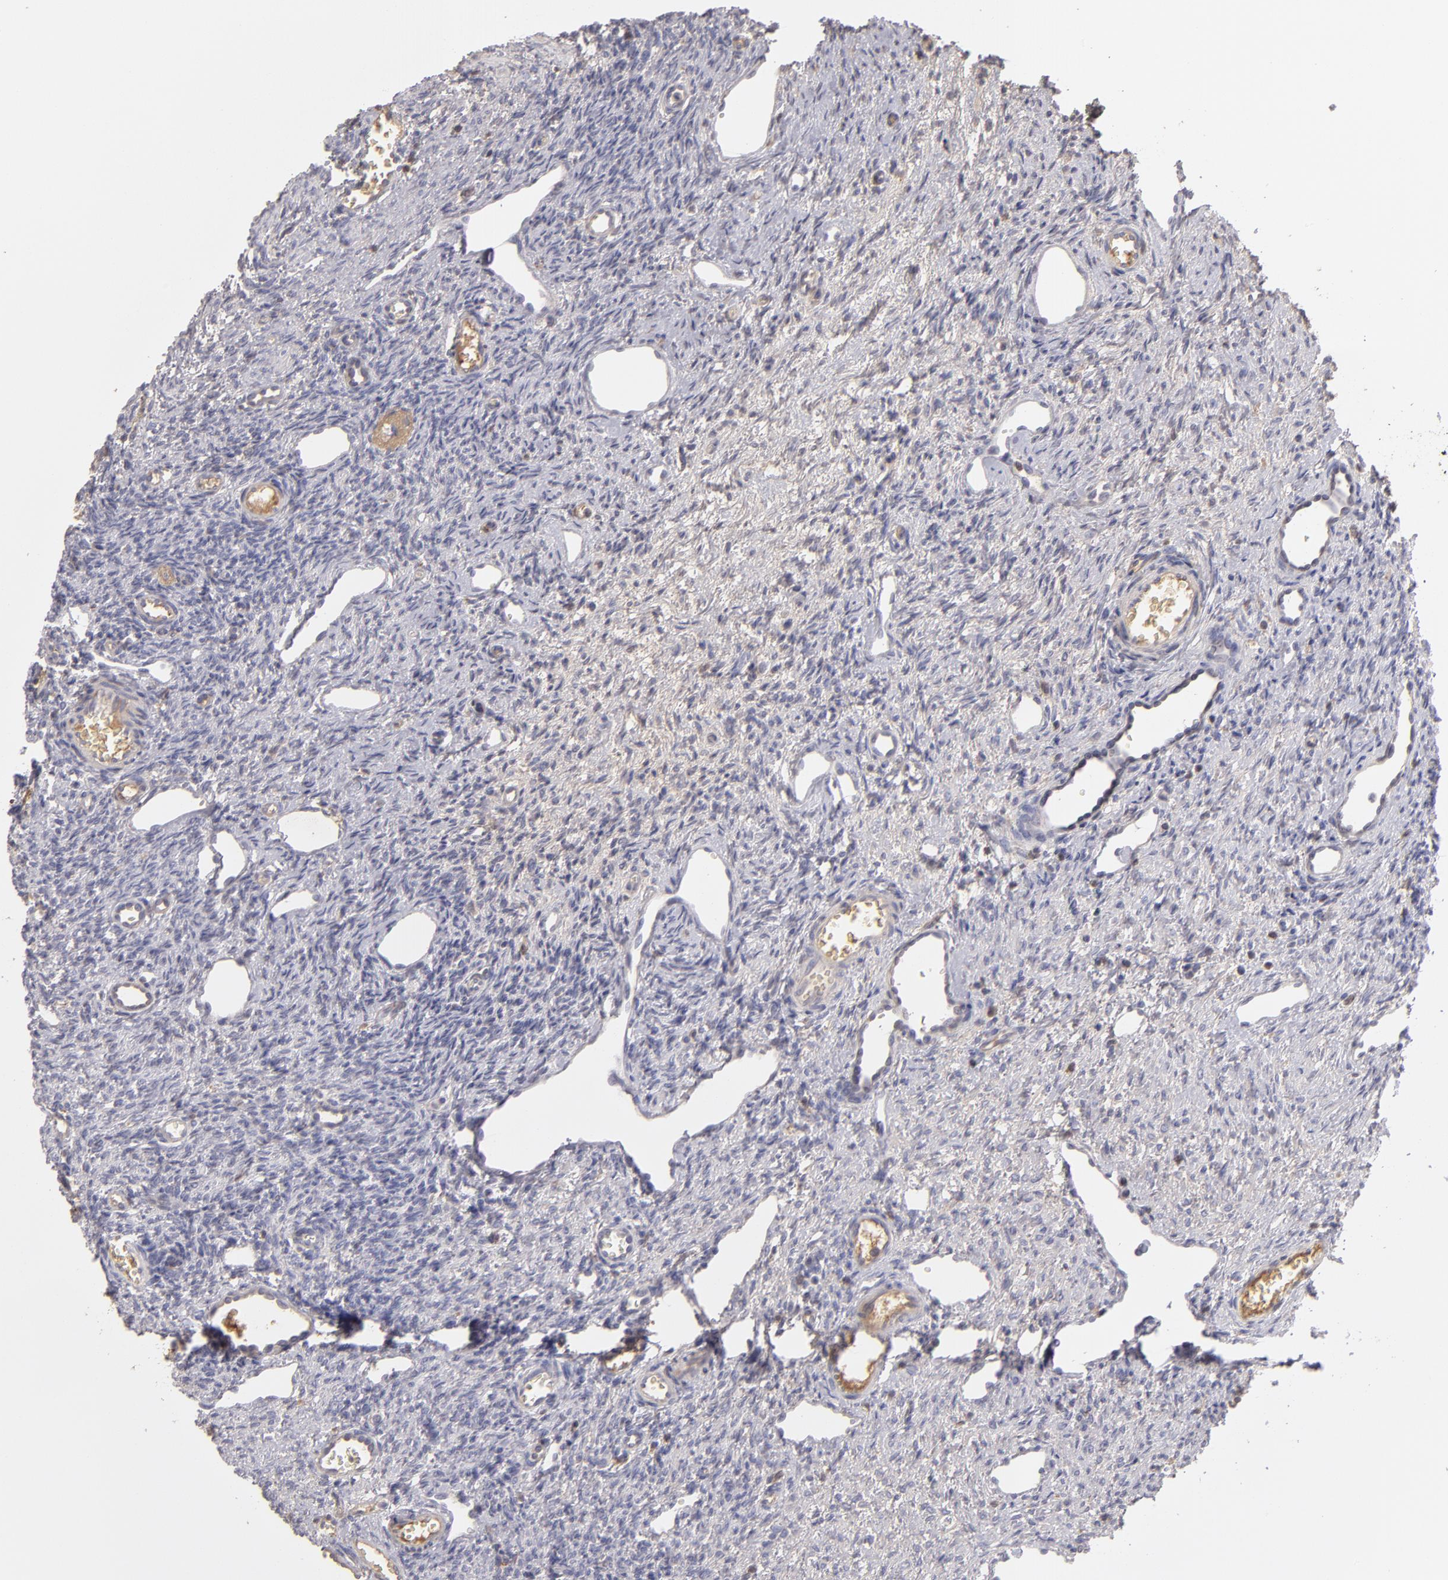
{"staining": {"intensity": "negative", "quantity": "none", "location": "none"}, "tissue": "ovary", "cell_type": "Follicle cells", "image_type": "normal", "snomed": [{"axis": "morphology", "description": "Normal tissue, NOS"}, {"axis": "topography", "description": "Ovary"}], "caption": "Immunohistochemistry of normal human ovary displays no positivity in follicle cells.", "gene": "SERPINA1", "patient": {"sex": "female", "age": 33}}